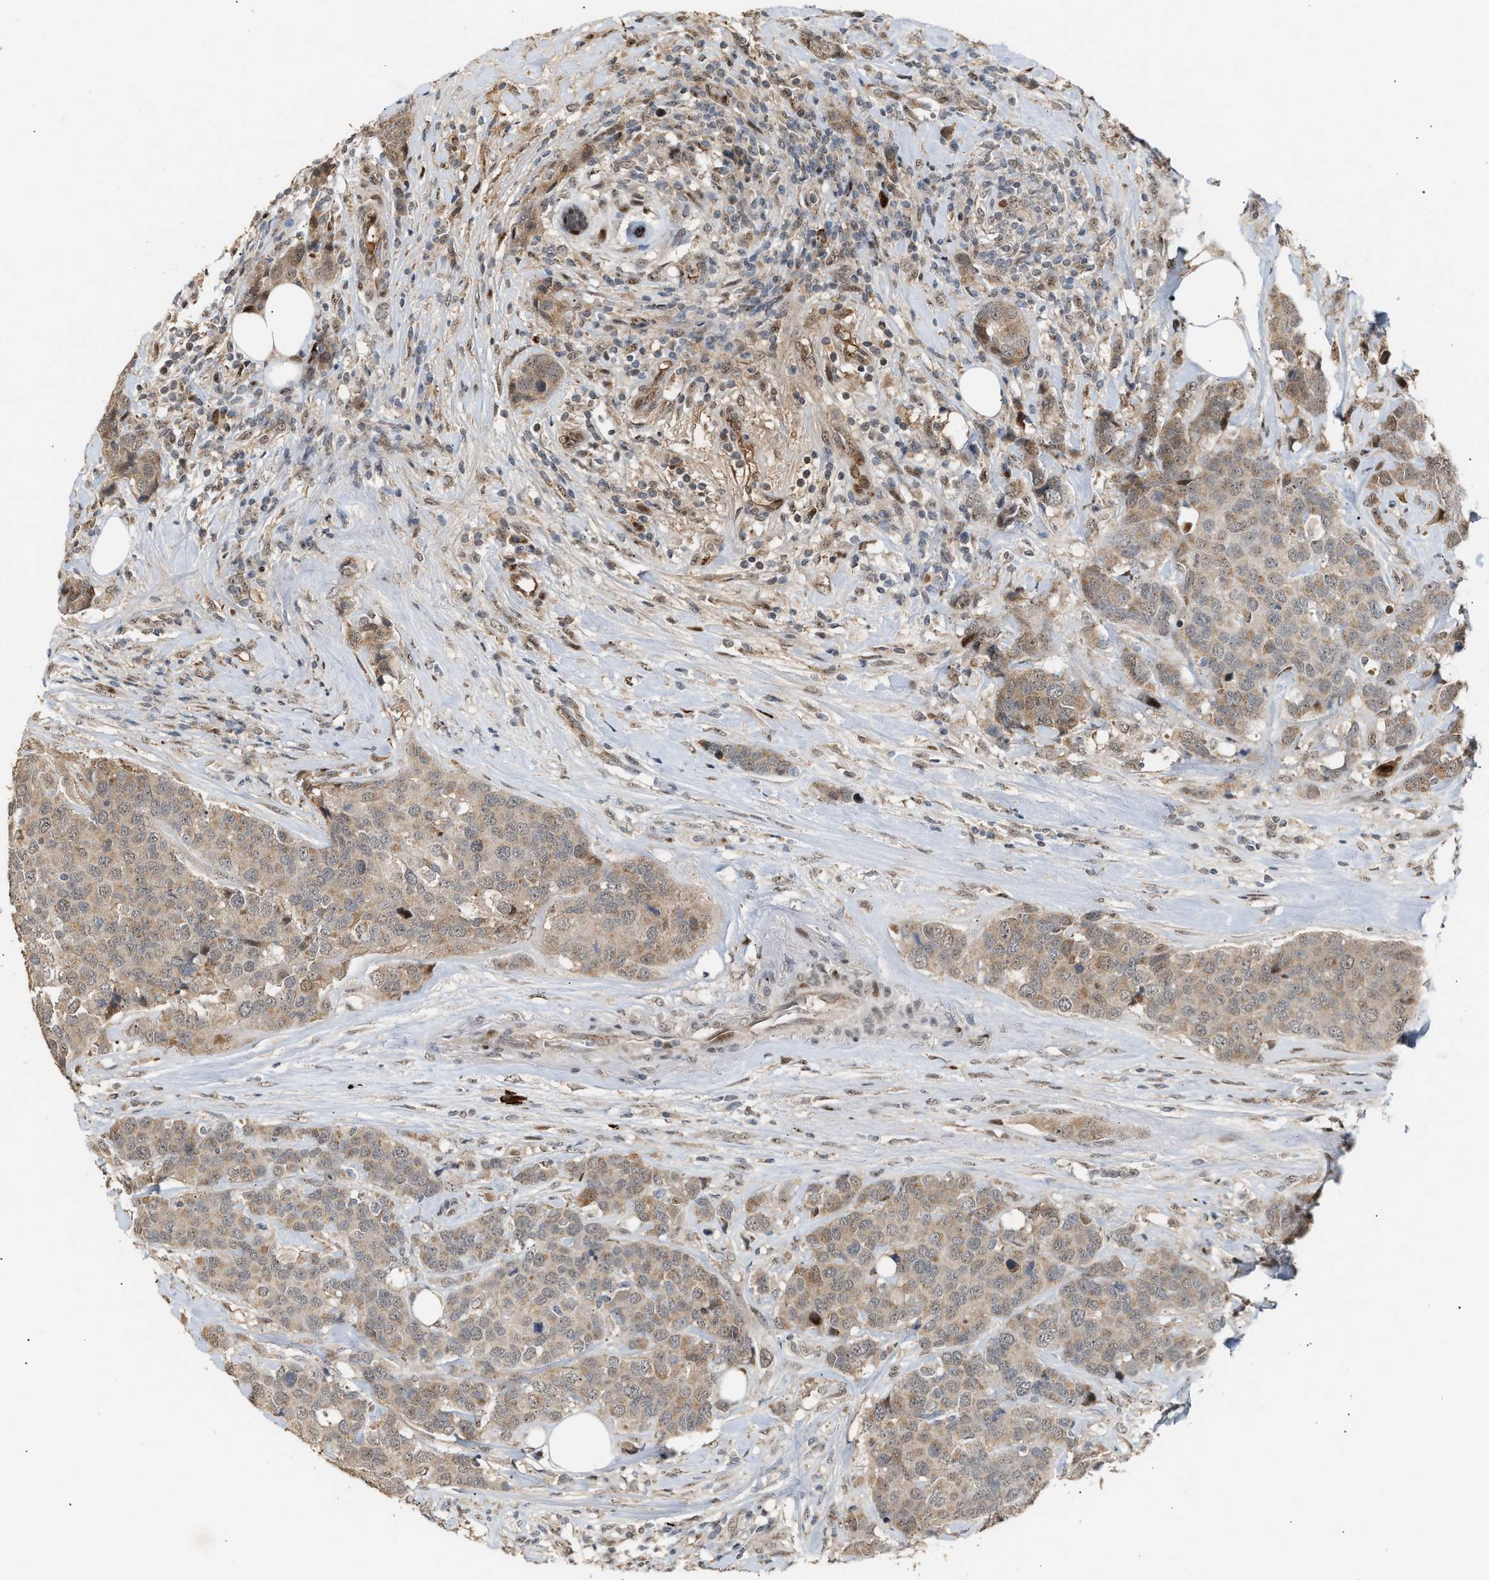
{"staining": {"intensity": "weak", "quantity": ">75%", "location": "cytoplasmic/membranous,nuclear"}, "tissue": "breast cancer", "cell_type": "Tumor cells", "image_type": "cancer", "snomed": [{"axis": "morphology", "description": "Lobular carcinoma"}, {"axis": "topography", "description": "Breast"}], "caption": "A high-resolution histopathology image shows immunohistochemistry staining of breast cancer, which reveals weak cytoplasmic/membranous and nuclear positivity in about >75% of tumor cells.", "gene": "ZFAND5", "patient": {"sex": "female", "age": 59}}